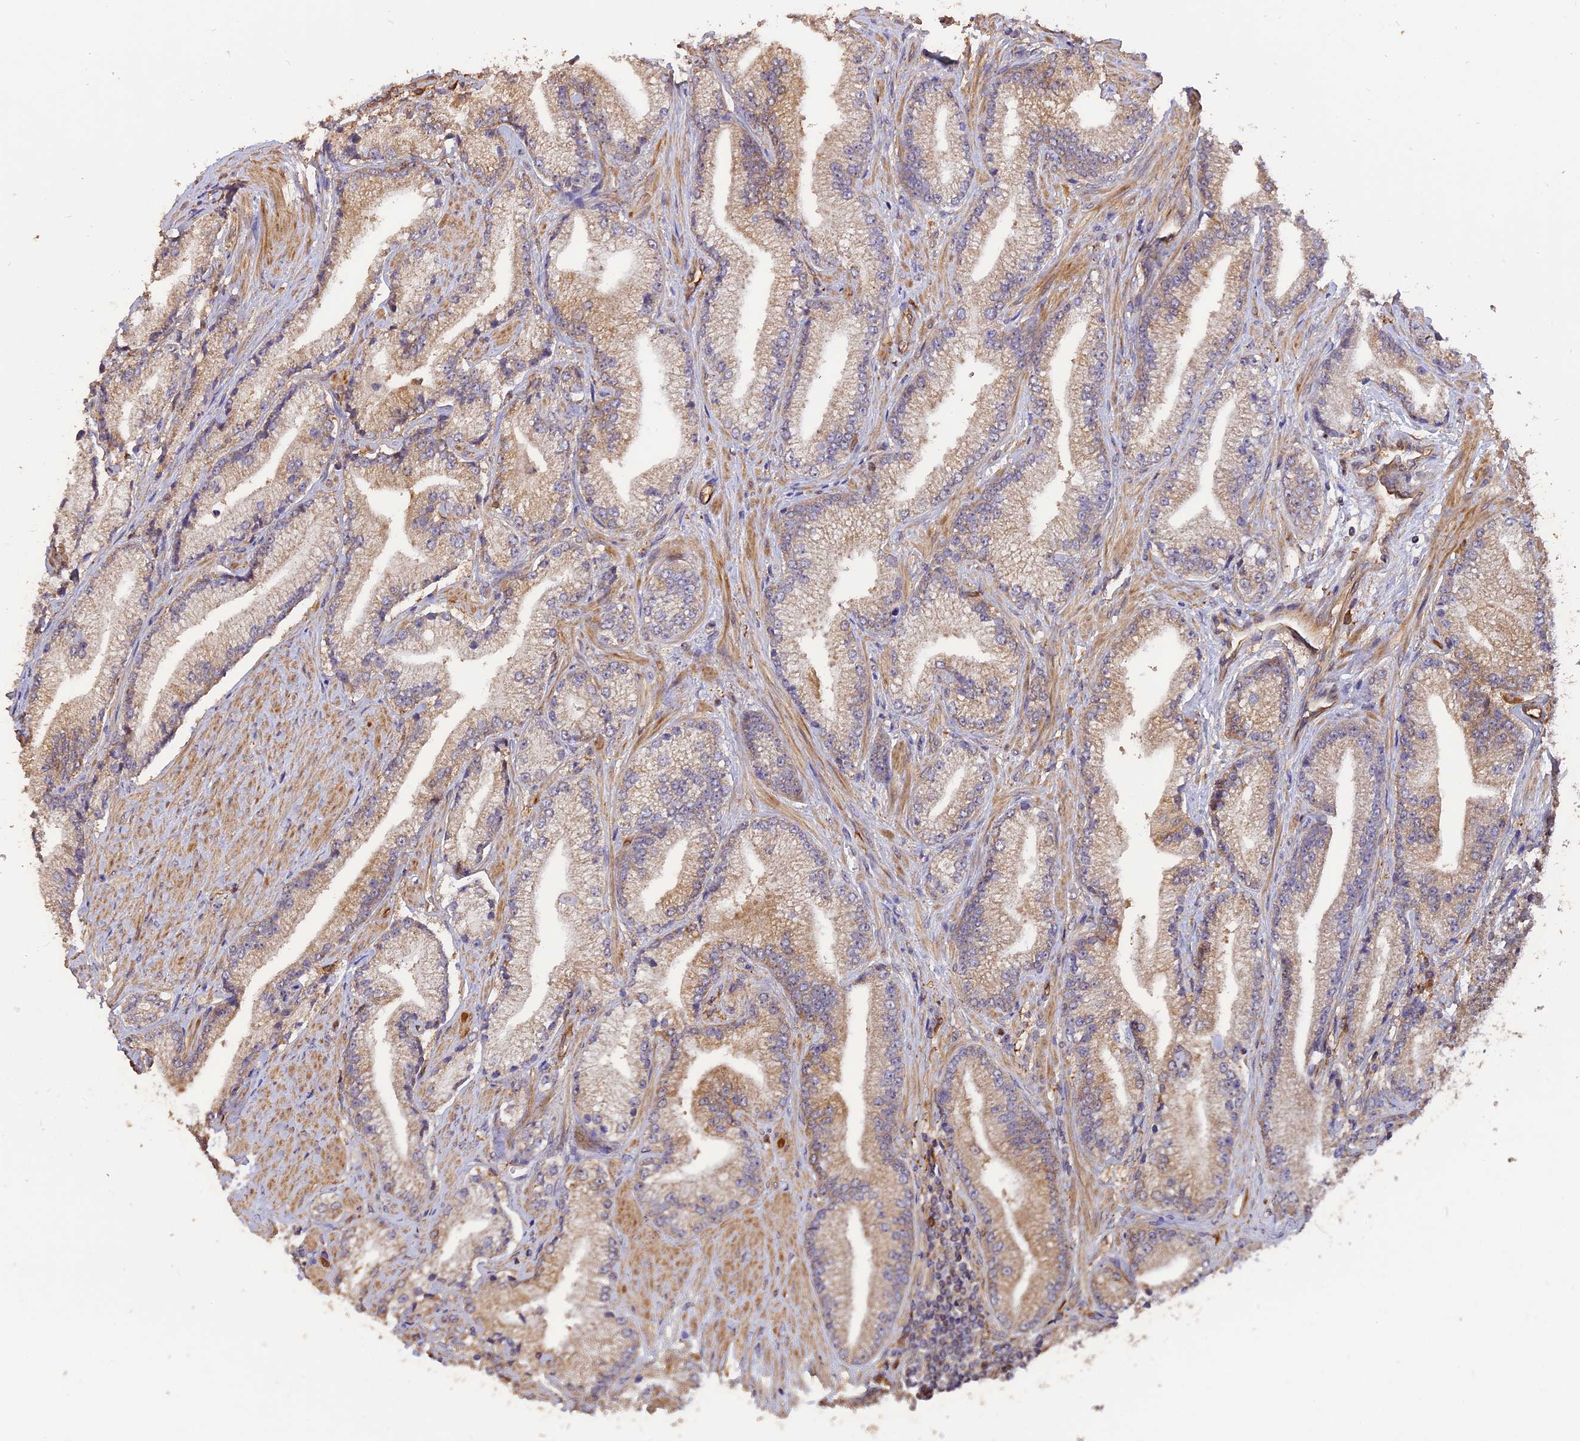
{"staining": {"intensity": "moderate", "quantity": "<25%", "location": "cytoplasmic/membranous"}, "tissue": "prostate cancer", "cell_type": "Tumor cells", "image_type": "cancer", "snomed": [{"axis": "morphology", "description": "Adenocarcinoma, High grade"}, {"axis": "topography", "description": "Prostate"}], "caption": "High-grade adenocarcinoma (prostate) stained with a brown dye exhibits moderate cytoplasmic/membranous positive positivity in approximately <25% of tumor cells.", "gene": "SAC3D1", "patient": {"sex": "male", "age": 67}}